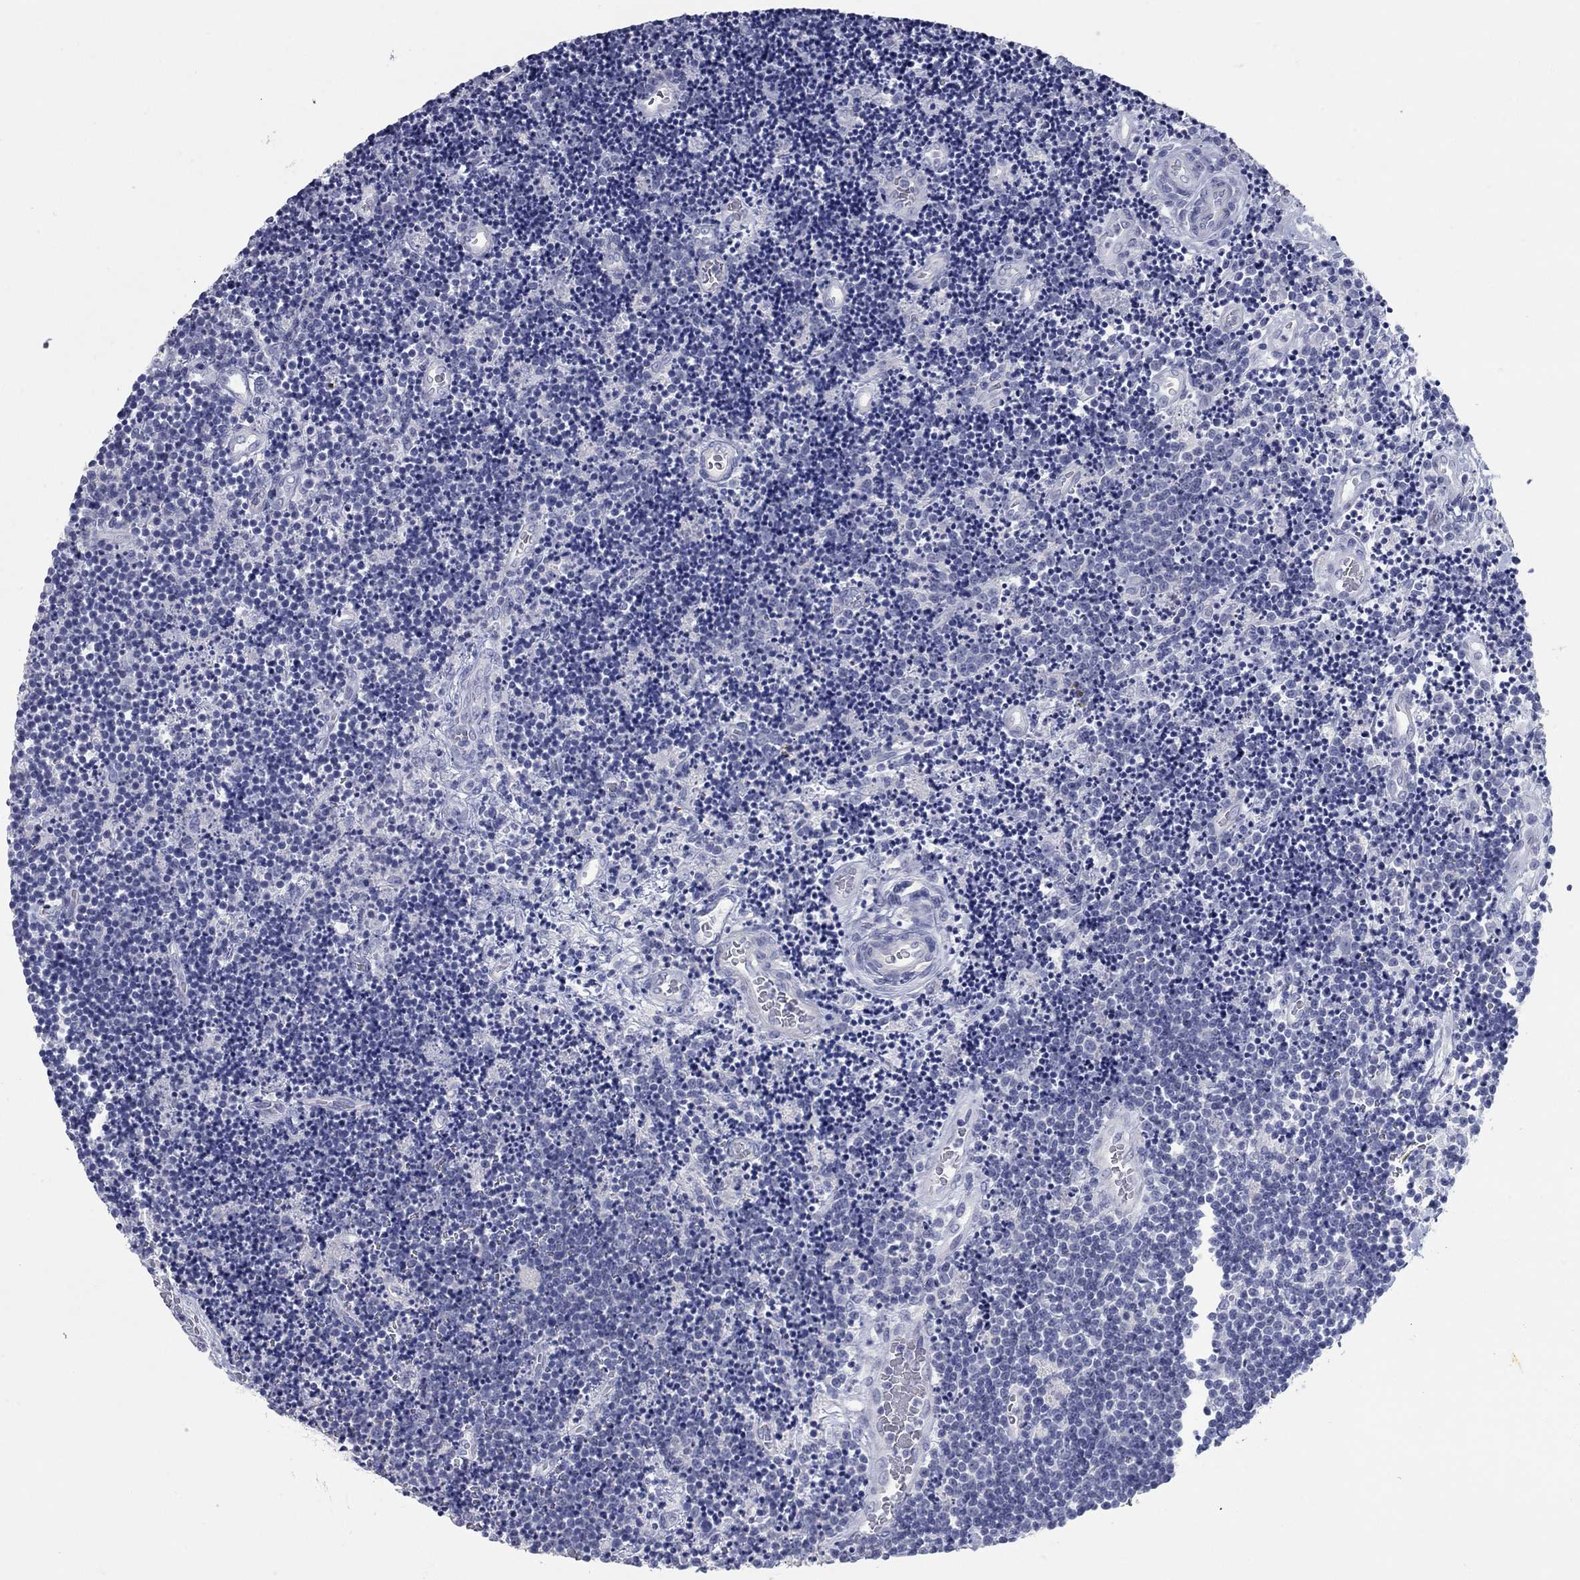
{"staining": {"intensity": "negative", "quantity": "none", "location": "none"}, "tissue": "lymphoma", "cell_type": "Tumor cells", "image_type": "cancer", "snomed": [{"axis": "morphology", "description": "Malignant lymphoma, non-Hodgkin's type, Low grade"}, {"axis": "topography", "description": "Brain"}], "caption": "Immunohistochemistry photomicrograph of human lymphoma stained for a protein (brown), which reveals no staining in tumor cells. The staining is performed using DAB brown chromogen with nuclei counter-stained in using hematoxylin.", "gene": "KIRREL2", "patient": {"sex": "female", "age": 66}}